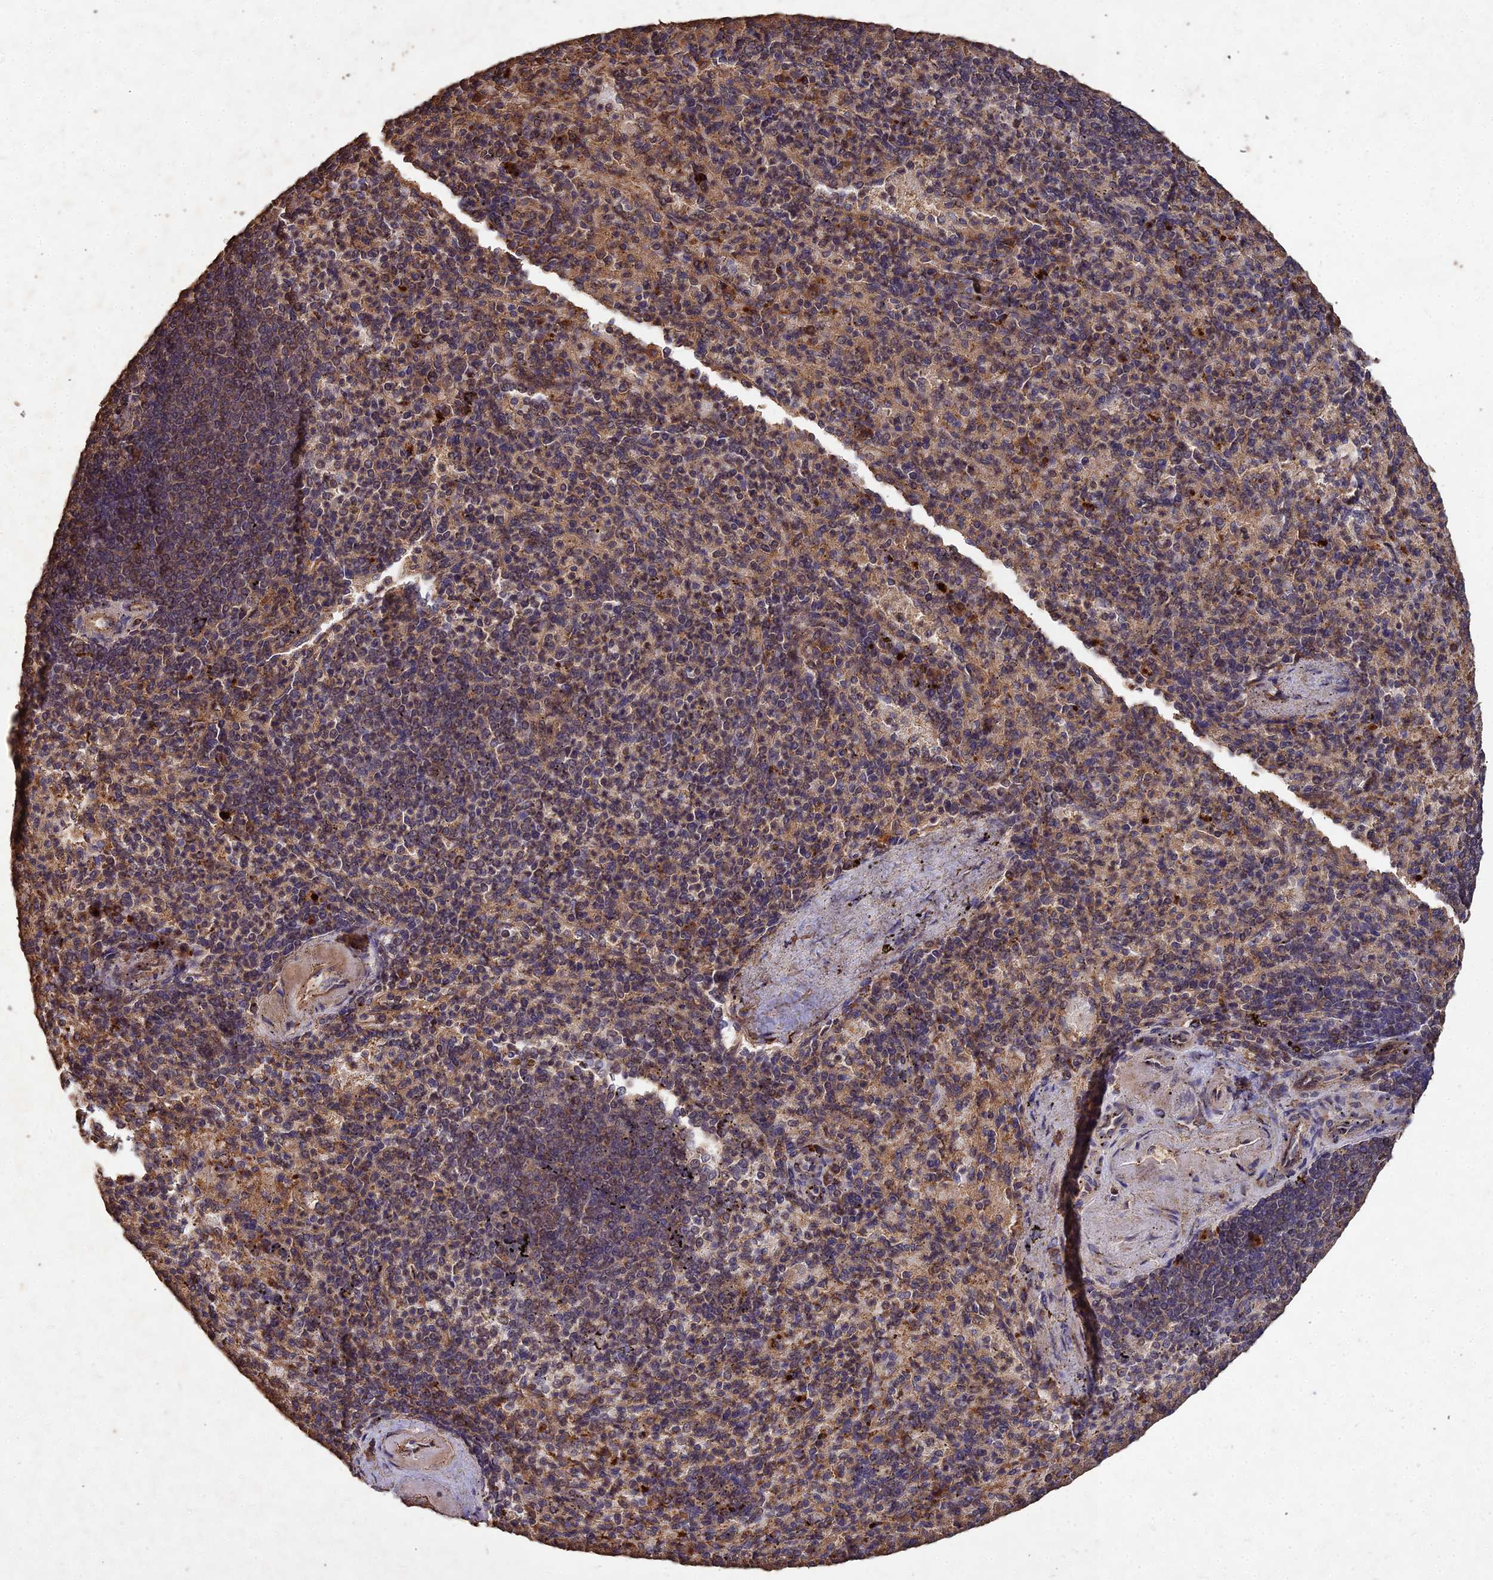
{"staining": {"intensity": "moderate", "quantity": "25%-75%", "location": "cytoplasmic/membranous"}, "tissue": "spleen", "cell_type": "Cells in red pulp", "image_type": "normal", "snomed": [{"axis": "morphology", "description": "Normal tissue, NOS"}, {"axis": "topography", "description": "Spleen"}], "caption": "Spleen stained with DAB (3,3'-diaminobenzidine) IHC demonstrates medium levels of moderate cytoplasmic/membranous positivity in approximately 25%-75% of cells in red pulp. (DAB (3,3'-diaminobenzidine) IHC, brown staining for protein, blue staining for nuclei).", "gene": "SYMPK", "patient": {"sex": "female", "age": 74}}